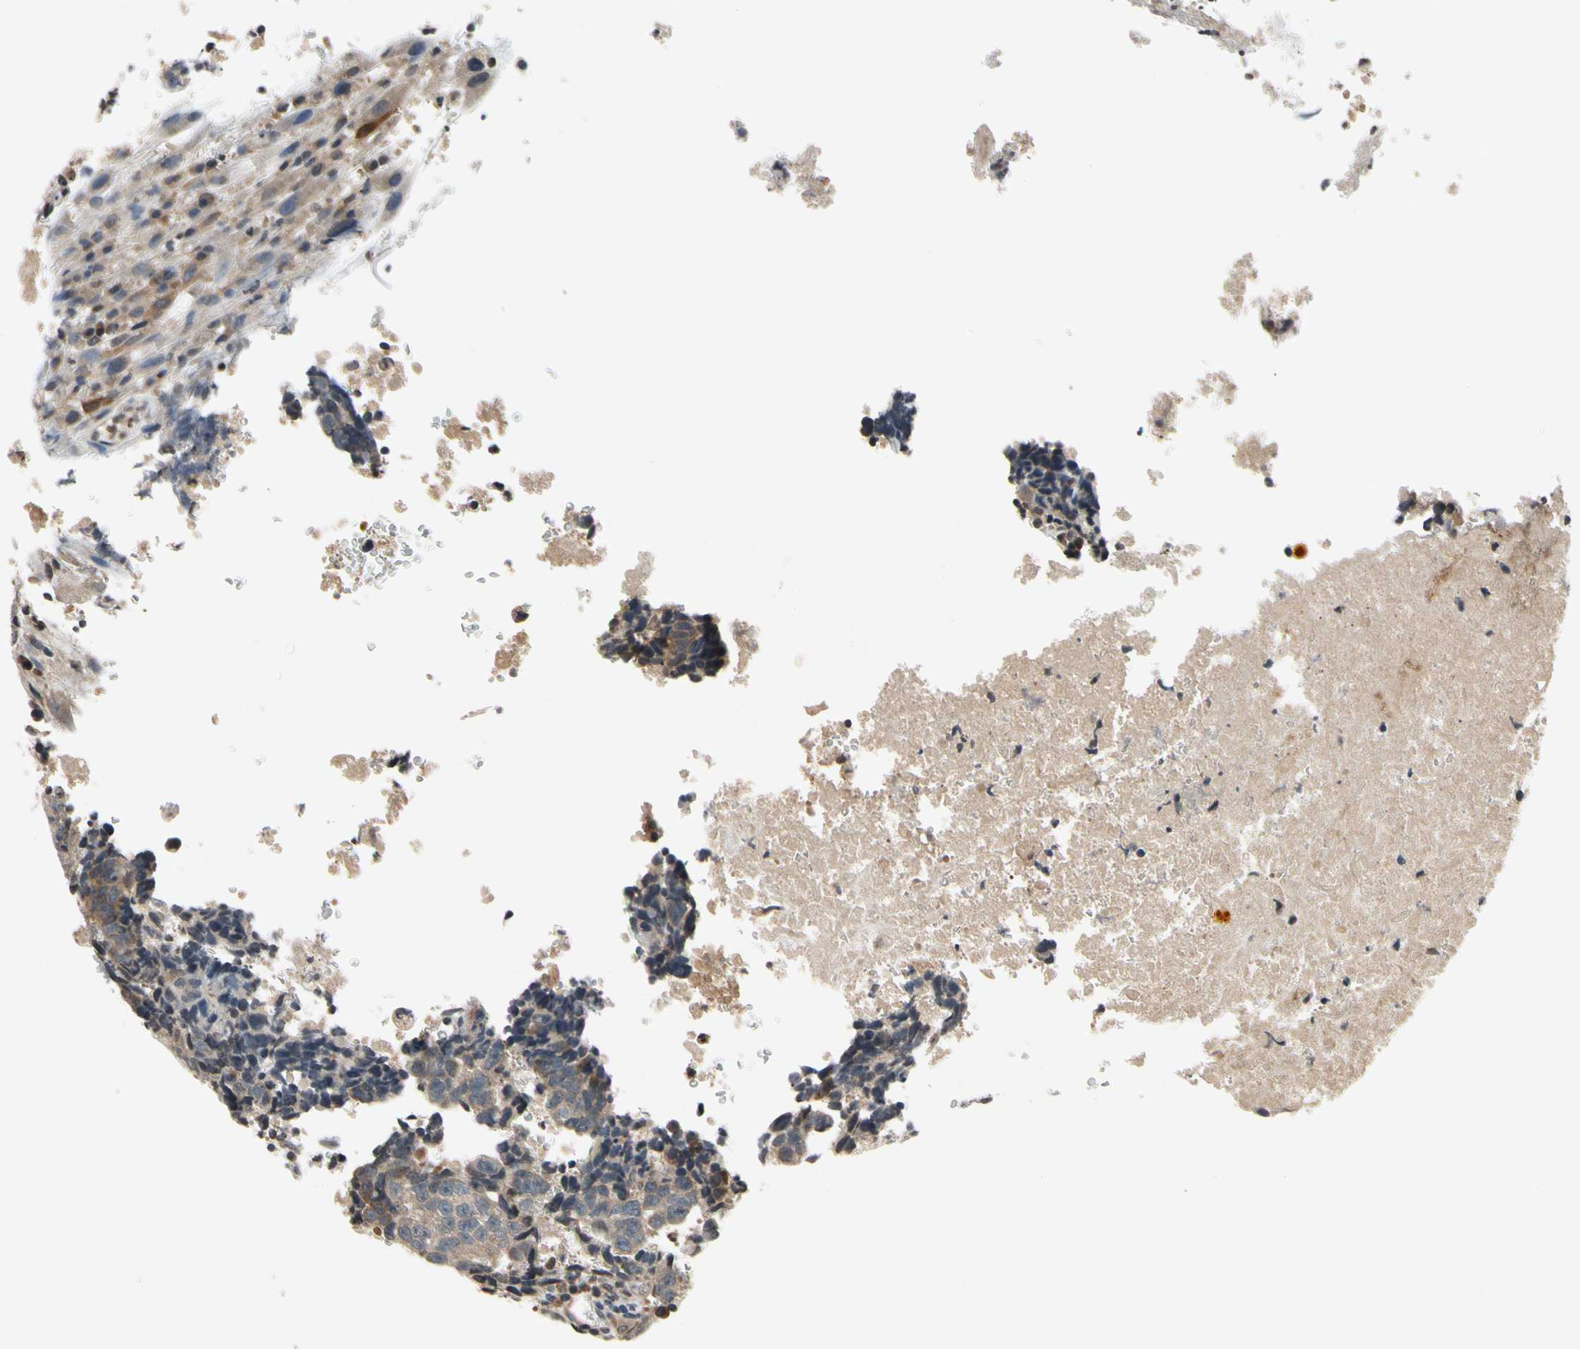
{"staining": {"intensity": "moderate", "quantity": "25%-75%", "location": "cytoplasmic/membranous"}, "tissue": "testis cancer", "cell_type": "Tumor cells", "image_type": "cancer", "snomed": [{"axis": "morphology", "description": "Necrosis, NOS"}, {"axis": "morphology", "description": "Carcinoma, Embryonal, NOS"}, {"axis": "topography", "description": "Testis"}], "caption": "Immunohistochemistry micrograph of neoplastic tissue: human testis cancer (embryonal carcinoma) stained using IHC shows medium levels of moderate protein expression localized specifically in the cytoplasmic/membranous of tumor cells, appearing as a cytoplasmic/membranous brown color.", "gene": "GCLC", "patient": {"sex": "male", "age": 19}}